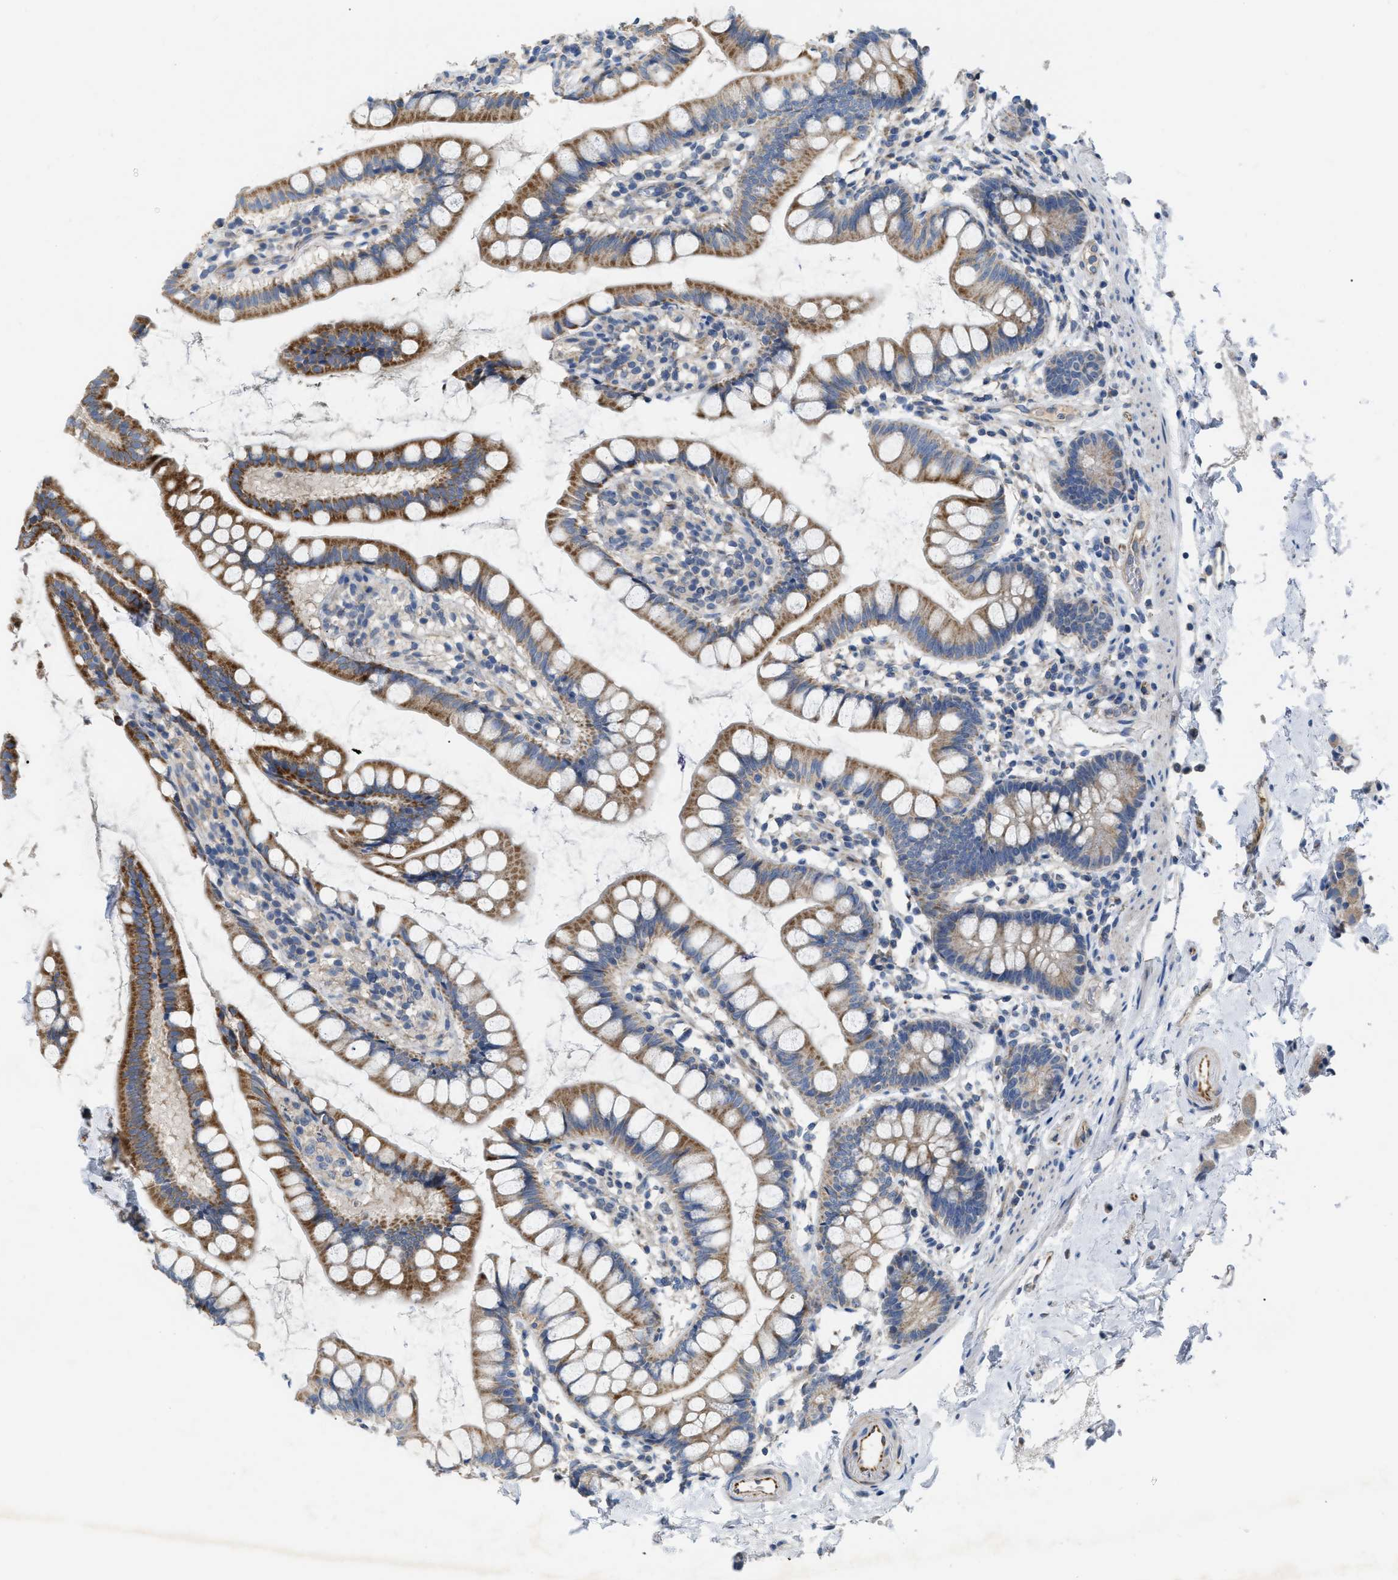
{"staining": {"intensity": "moderate", "quantity": ">75%", "location": "cytoplasmic/membranous"}, "tissue": "small intestine", "cell_type": "Glandular cells", "image_type": "normal", "snomed": [{"axis": "morphology", "description": "Normal tissue, NOS"}, {"axis": "topography", "description": "Small intestine"}], "caption": "Approximately >75% of glandular cells in normal human small intestine display moderate cytoplasmic/membranous protein expression as visualized by brown immunohistochemical staining.", "gene": "DHX58", "patient": {"sex": "female", "age": 84}}